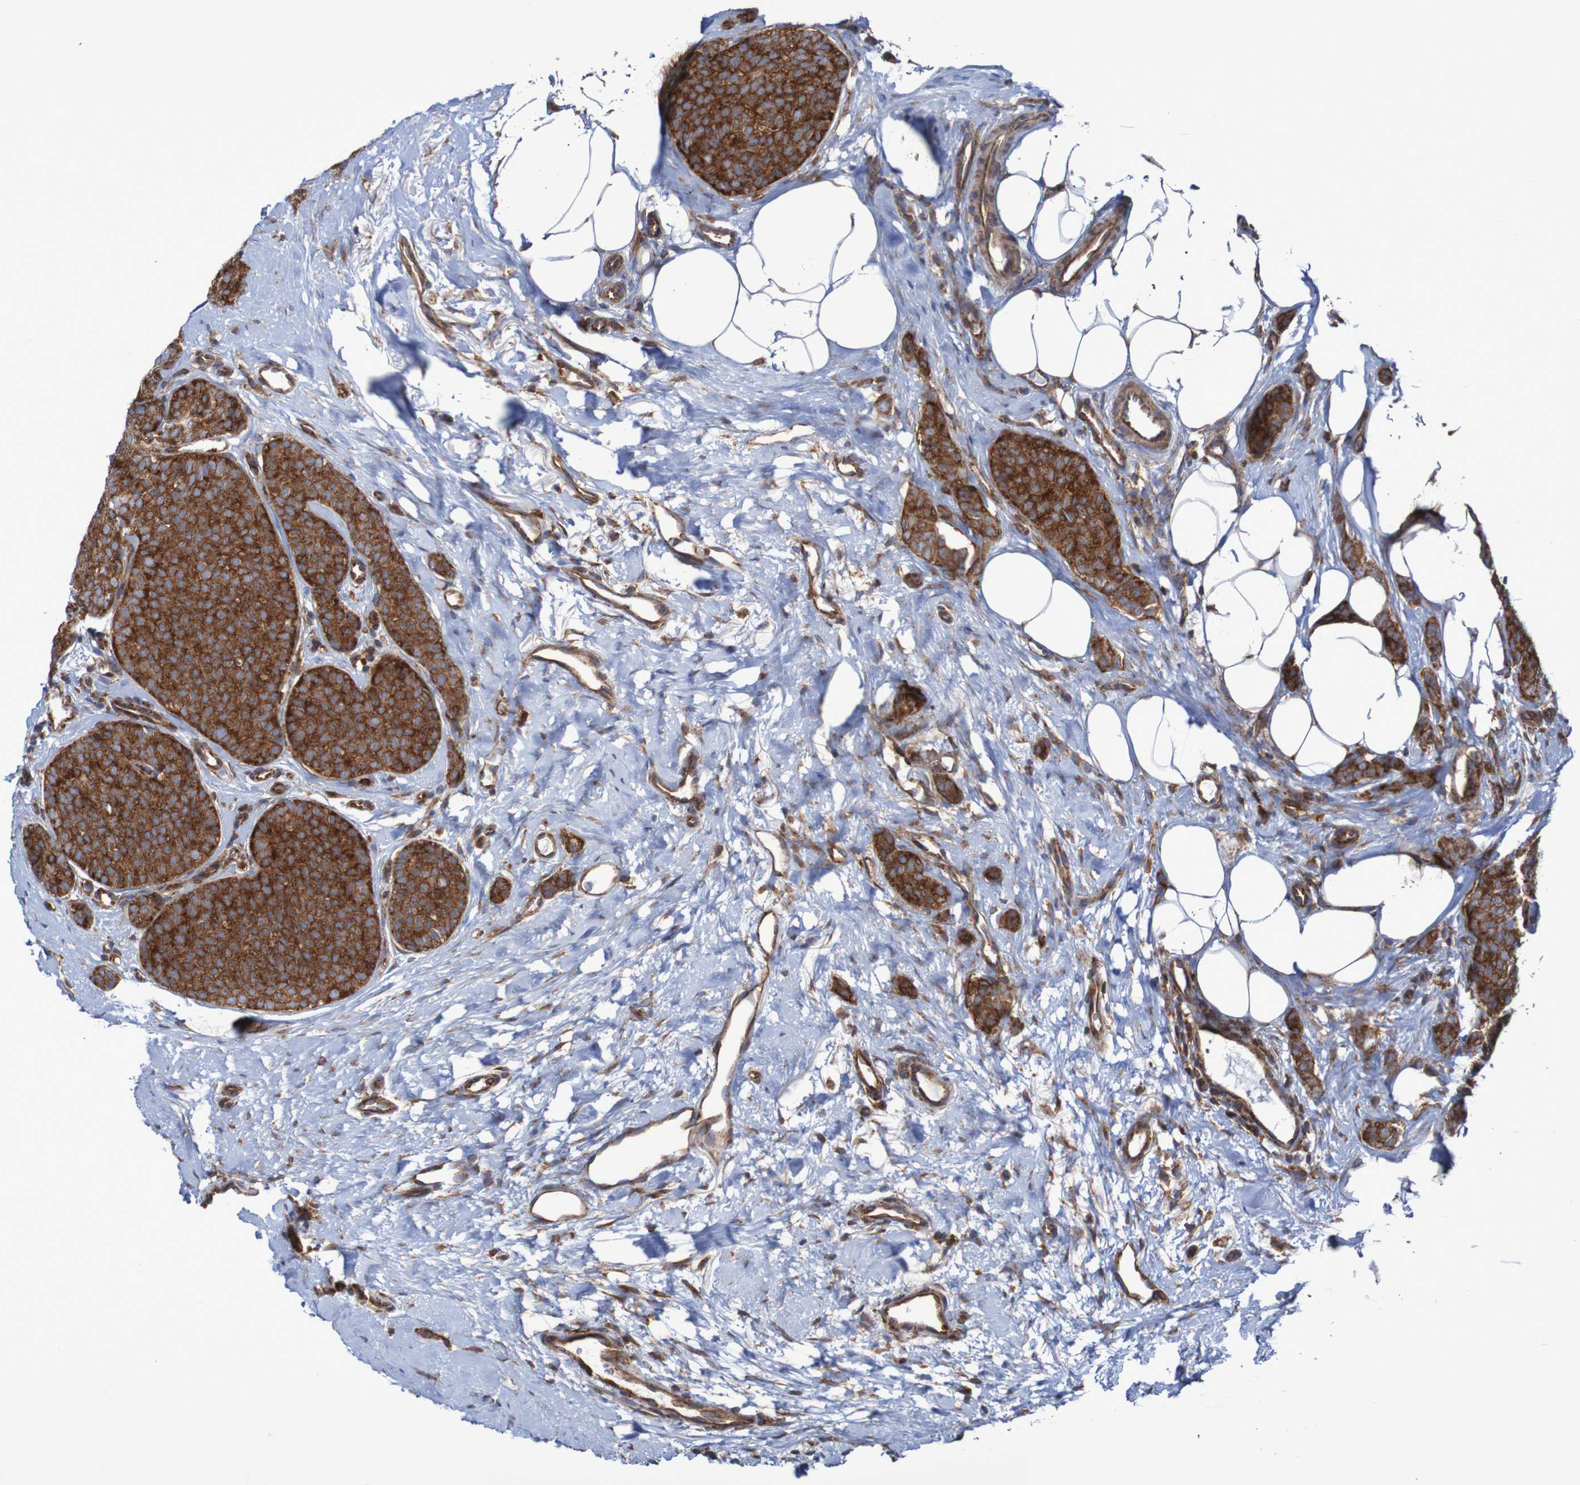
{"staining": {"intensity": "strong", "quantity": ">75%", "location": "cytoplasmic/membranous"}, "tissue": "breast cancer", "cell_type": "Tumor cells", "image_type": "cancer", "snomed": [{"axis": "morphology", "description": "Lobular carcinoma"}, {"axis": "topography", "description": "Skin"}, {"axis": "topography", "description": "Breast"}], "caption": "Immunohistochemistry (IHC) (DAB (3,3'-diaminobenzidine)) staining of breast cancer (lobular carcinoma) exhibits strong cytoplasmic/membranous protein positivity in approximately >75% of tumor cells. Nuclei are stained in blue.", "gene": "FXR2", "patient": {"sex": "female", "age": 46}}